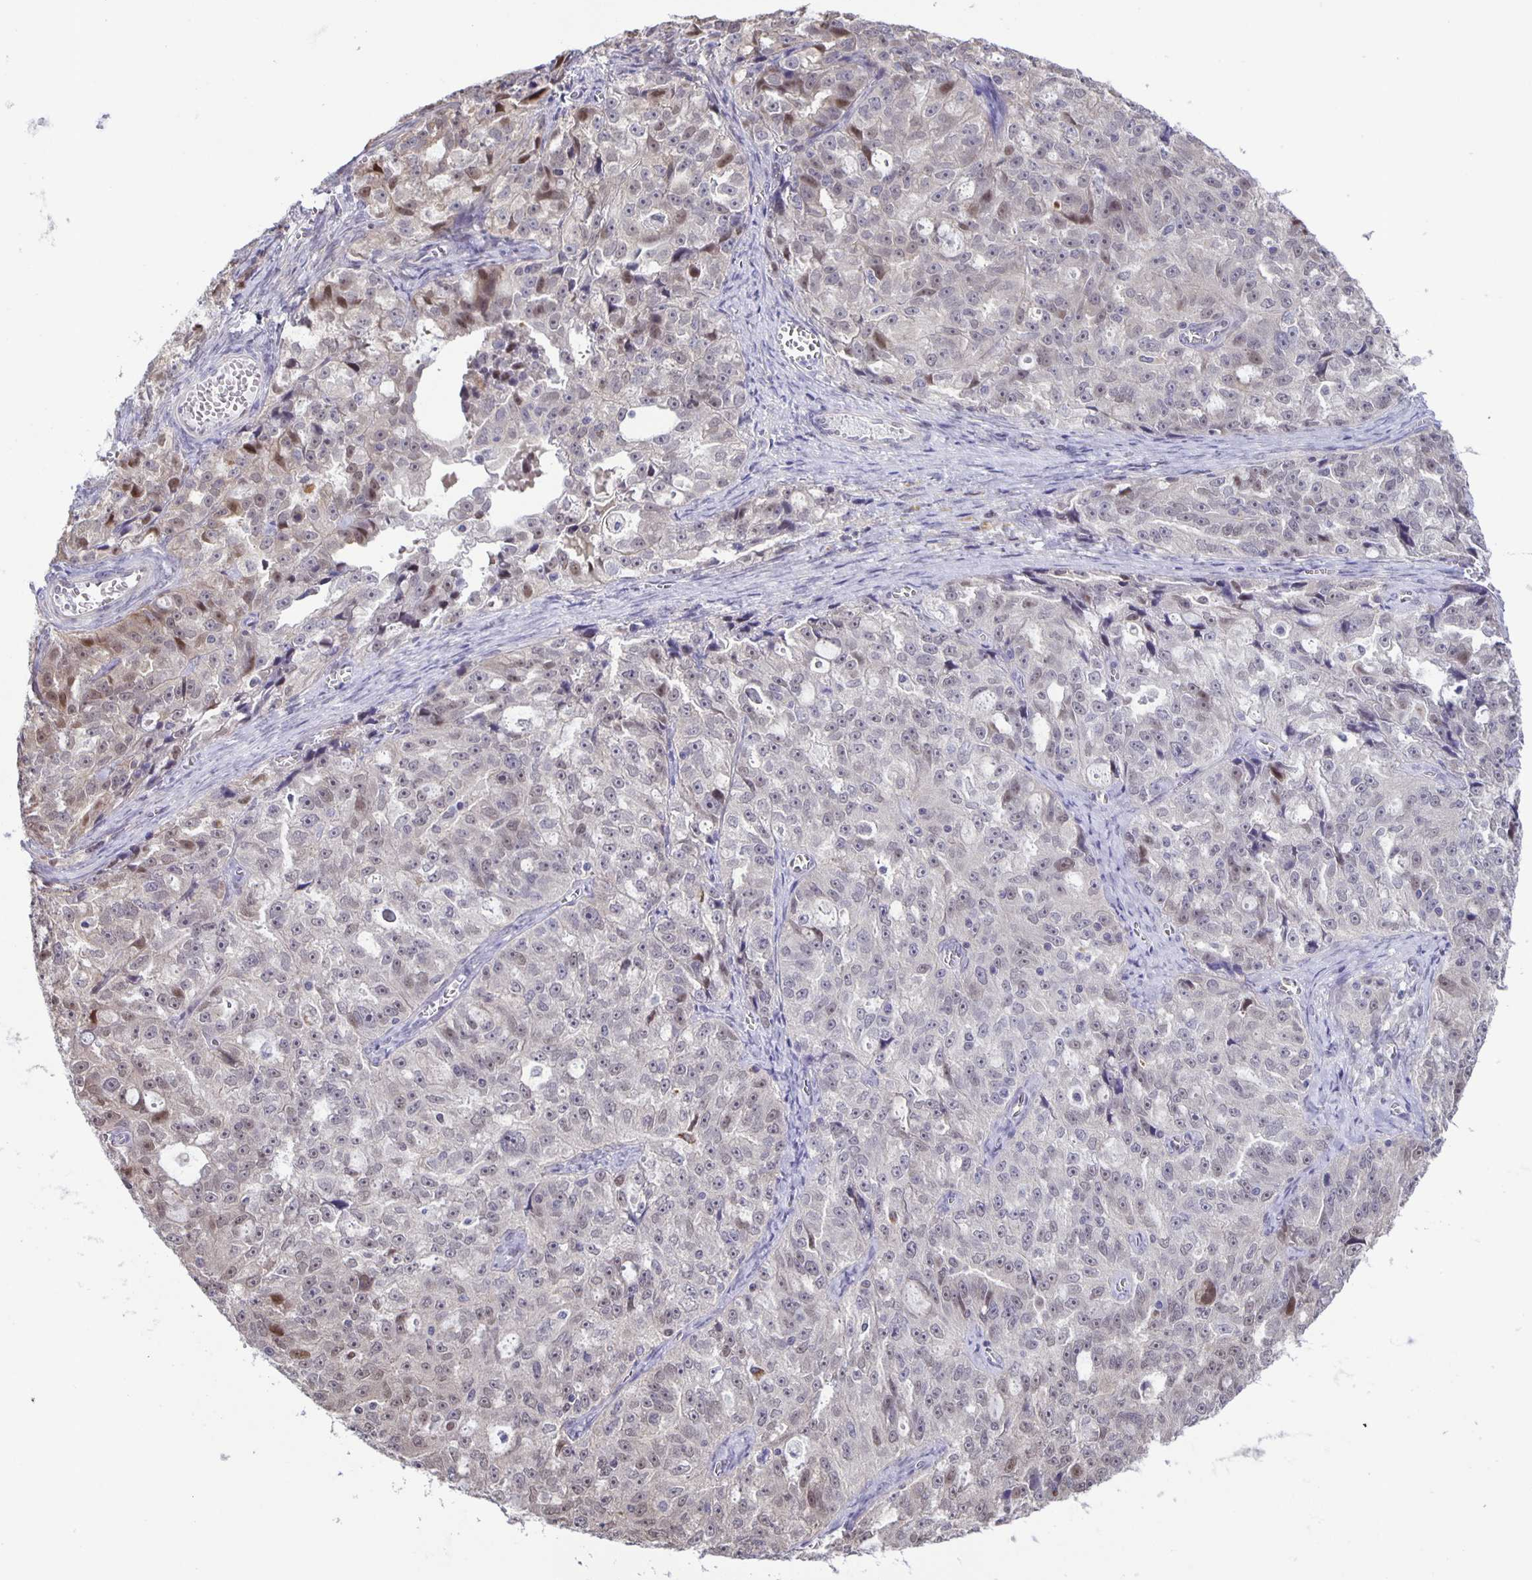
{"staining": {"intensity": "weak", "quantity": "<25%", "location": "nuclear"}, "tissue": "ovarian cancer", "cell_type": "Tumor cells", "image_type": "cancer", "snomed": [{"axis": "morphology", "description": "Cystadenocarcinoma, serous, NOS"}, {"axis": "topography", "description": "Ovary"}], "caption": "Human ovarian cancer (serous cystadenocarcinoma) stained for a protein using immunohistochemistry (IHC) displays no staining in tumor cells.", "gene": "MAPK12", "patient": {"sex": "female", "age": 51}}